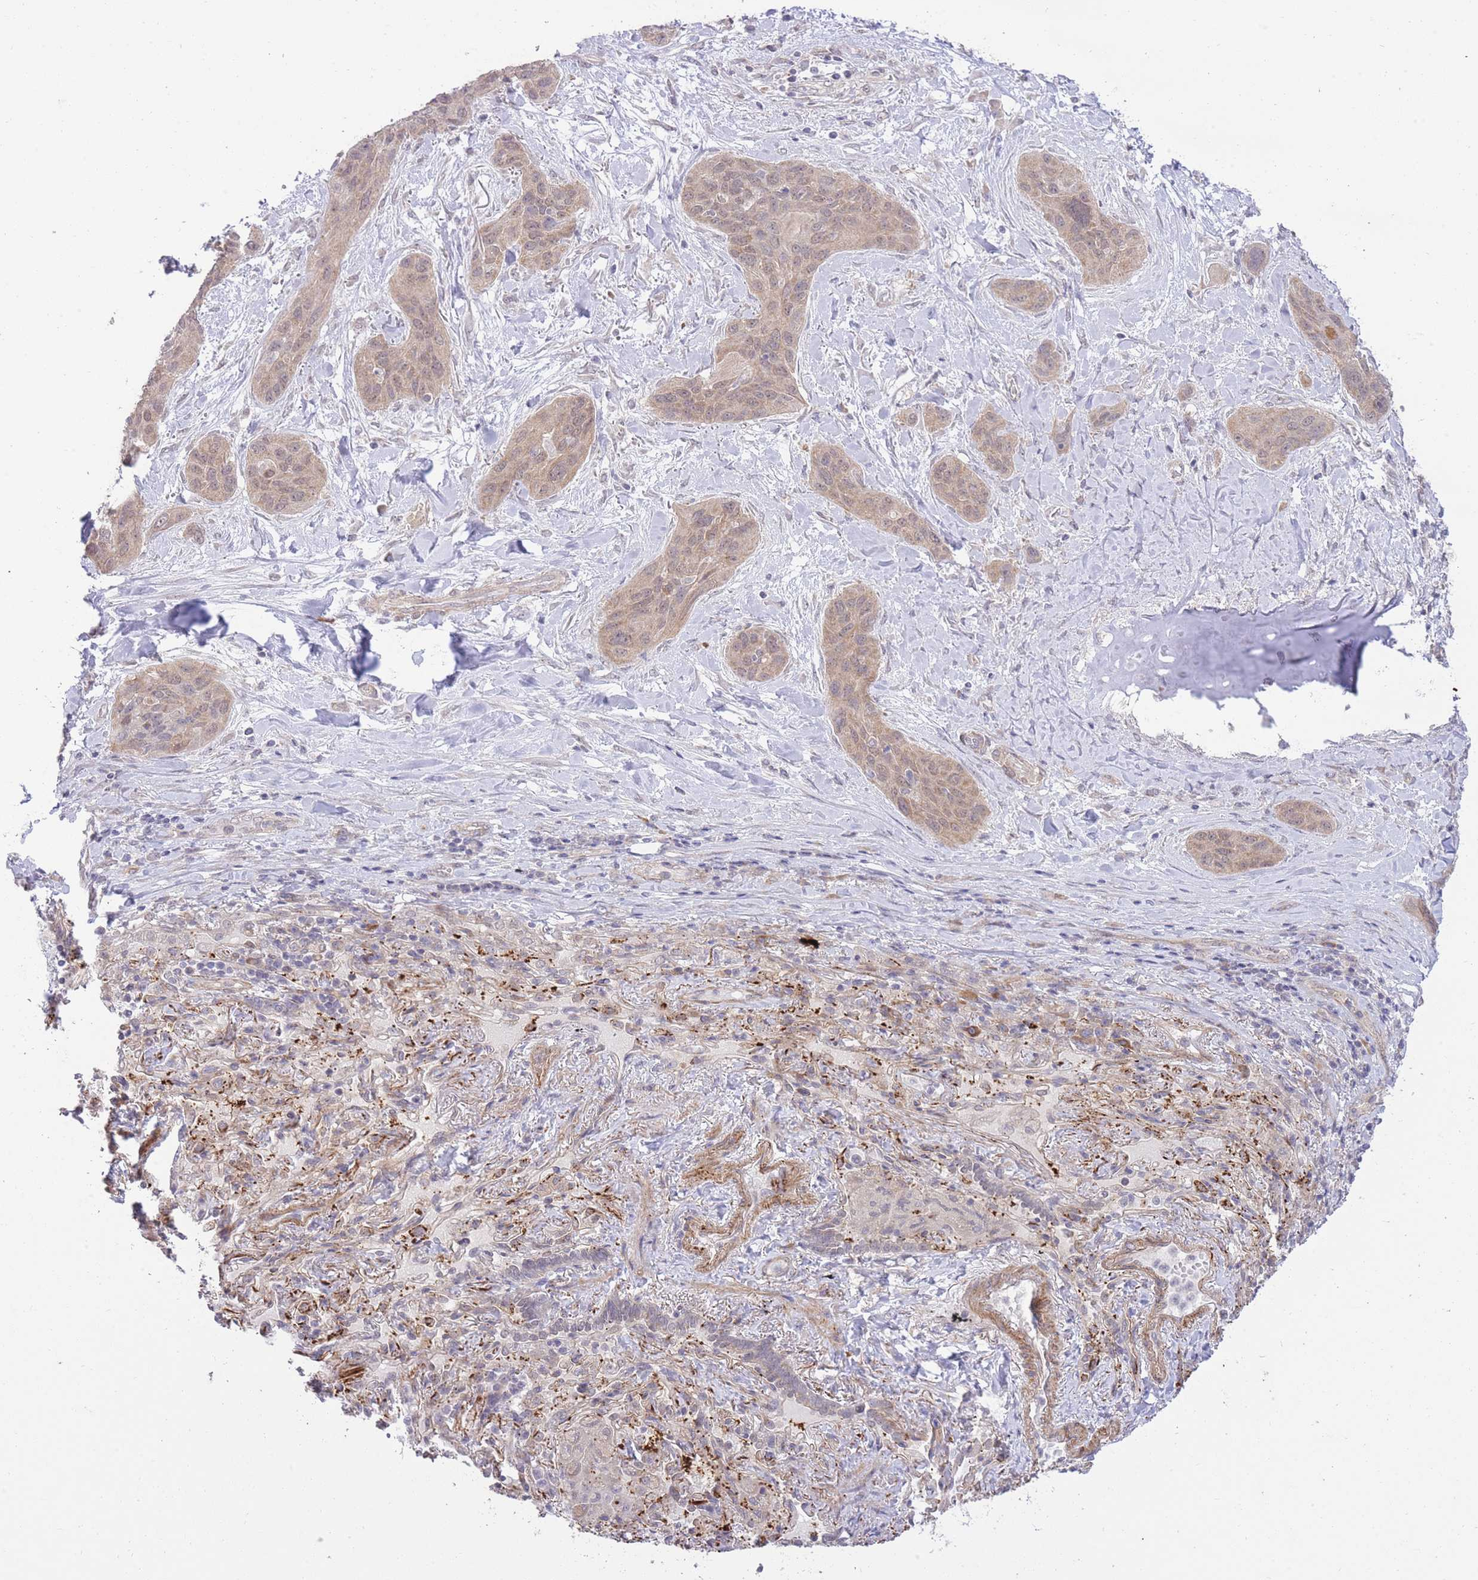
{"staining": {"intensity": "weak", "quantity": "25%-75%", "location": "cytoplasmic/membranous"}, "tissue": "lung cancer", "cell_type": "Tumor cells", "image_type": "cancer", "snomed": [{"axis": "morphology", "description": "Squamous cell carcinoma, NOS"}, {"axis": "topography", "description": "Lung"}], "caption": "Protein staining by IHC exhibits weak cytoplasmic/membranous staining in about 25%-75% of tumor cells in squamous cell carcinoma (lung).", "gene": "ELOA2", "patient": {"sex": "female", "age": 70}}